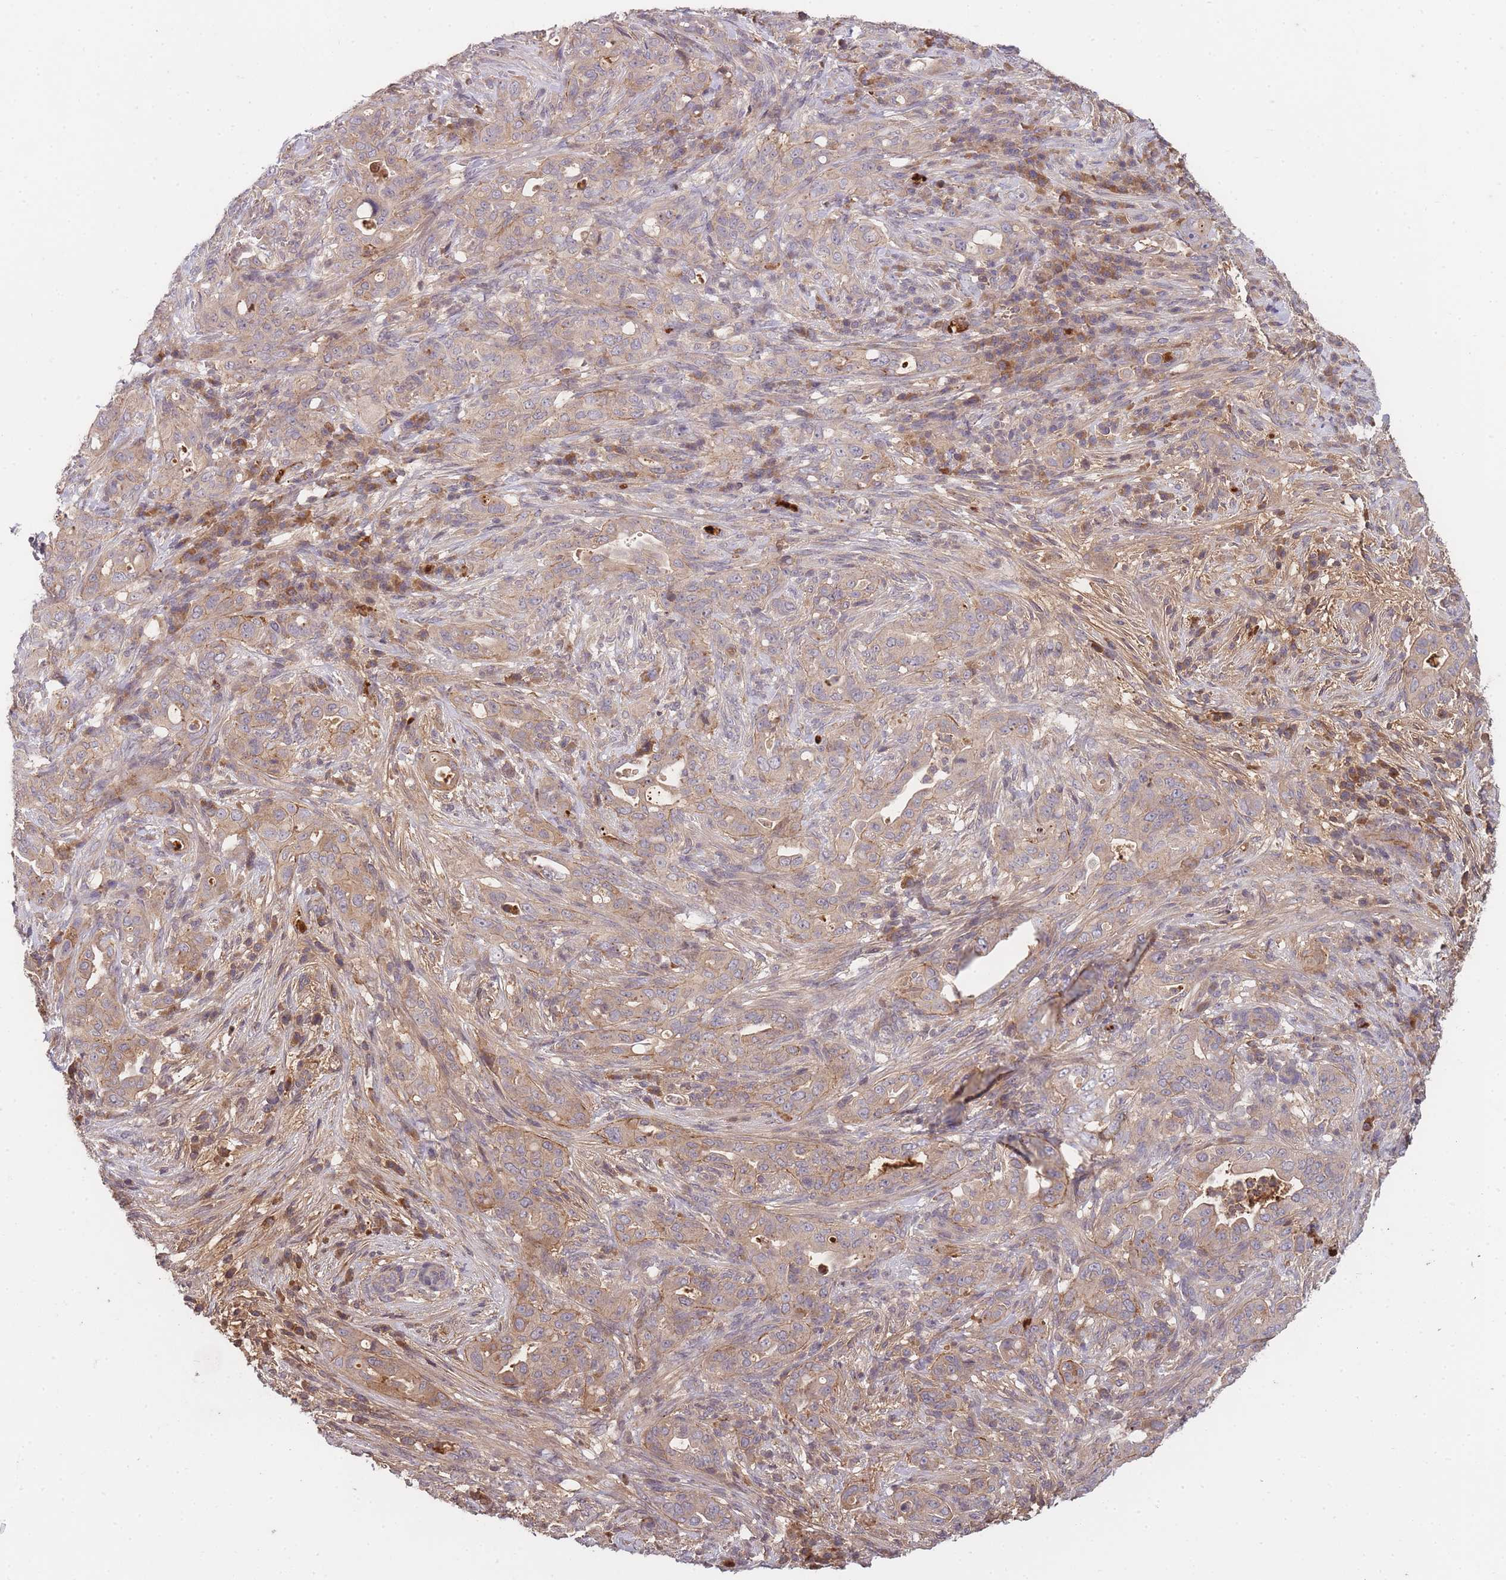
{"staining": {"intensity": "weak", "quantity": ">75%", "location": "cytoplasmic/membranous"}, "tissue": "pancreatic cancer", "cell_type": "Tumor cells", "image_type": "cancer", "snomed": [{"axis": "morphology", "description": "Normal tissue, NOS"}, {"axis": "morphology", "description": "Adenocarcinoma, NOS"}, {"axis": "topography", "description": "Lymph node"}, {"axis": "topography", "description": "Pancreas"}], "caption": "The histopathology image displays immunohistochemical staining of pancreatic cancer (adenocarcinoma). There is weak cytoplasmic/membranous positivity is present in about >75% of tumor cells.", "gene": "RALGDS", "patient": {"sex": "female", "age": 67}}